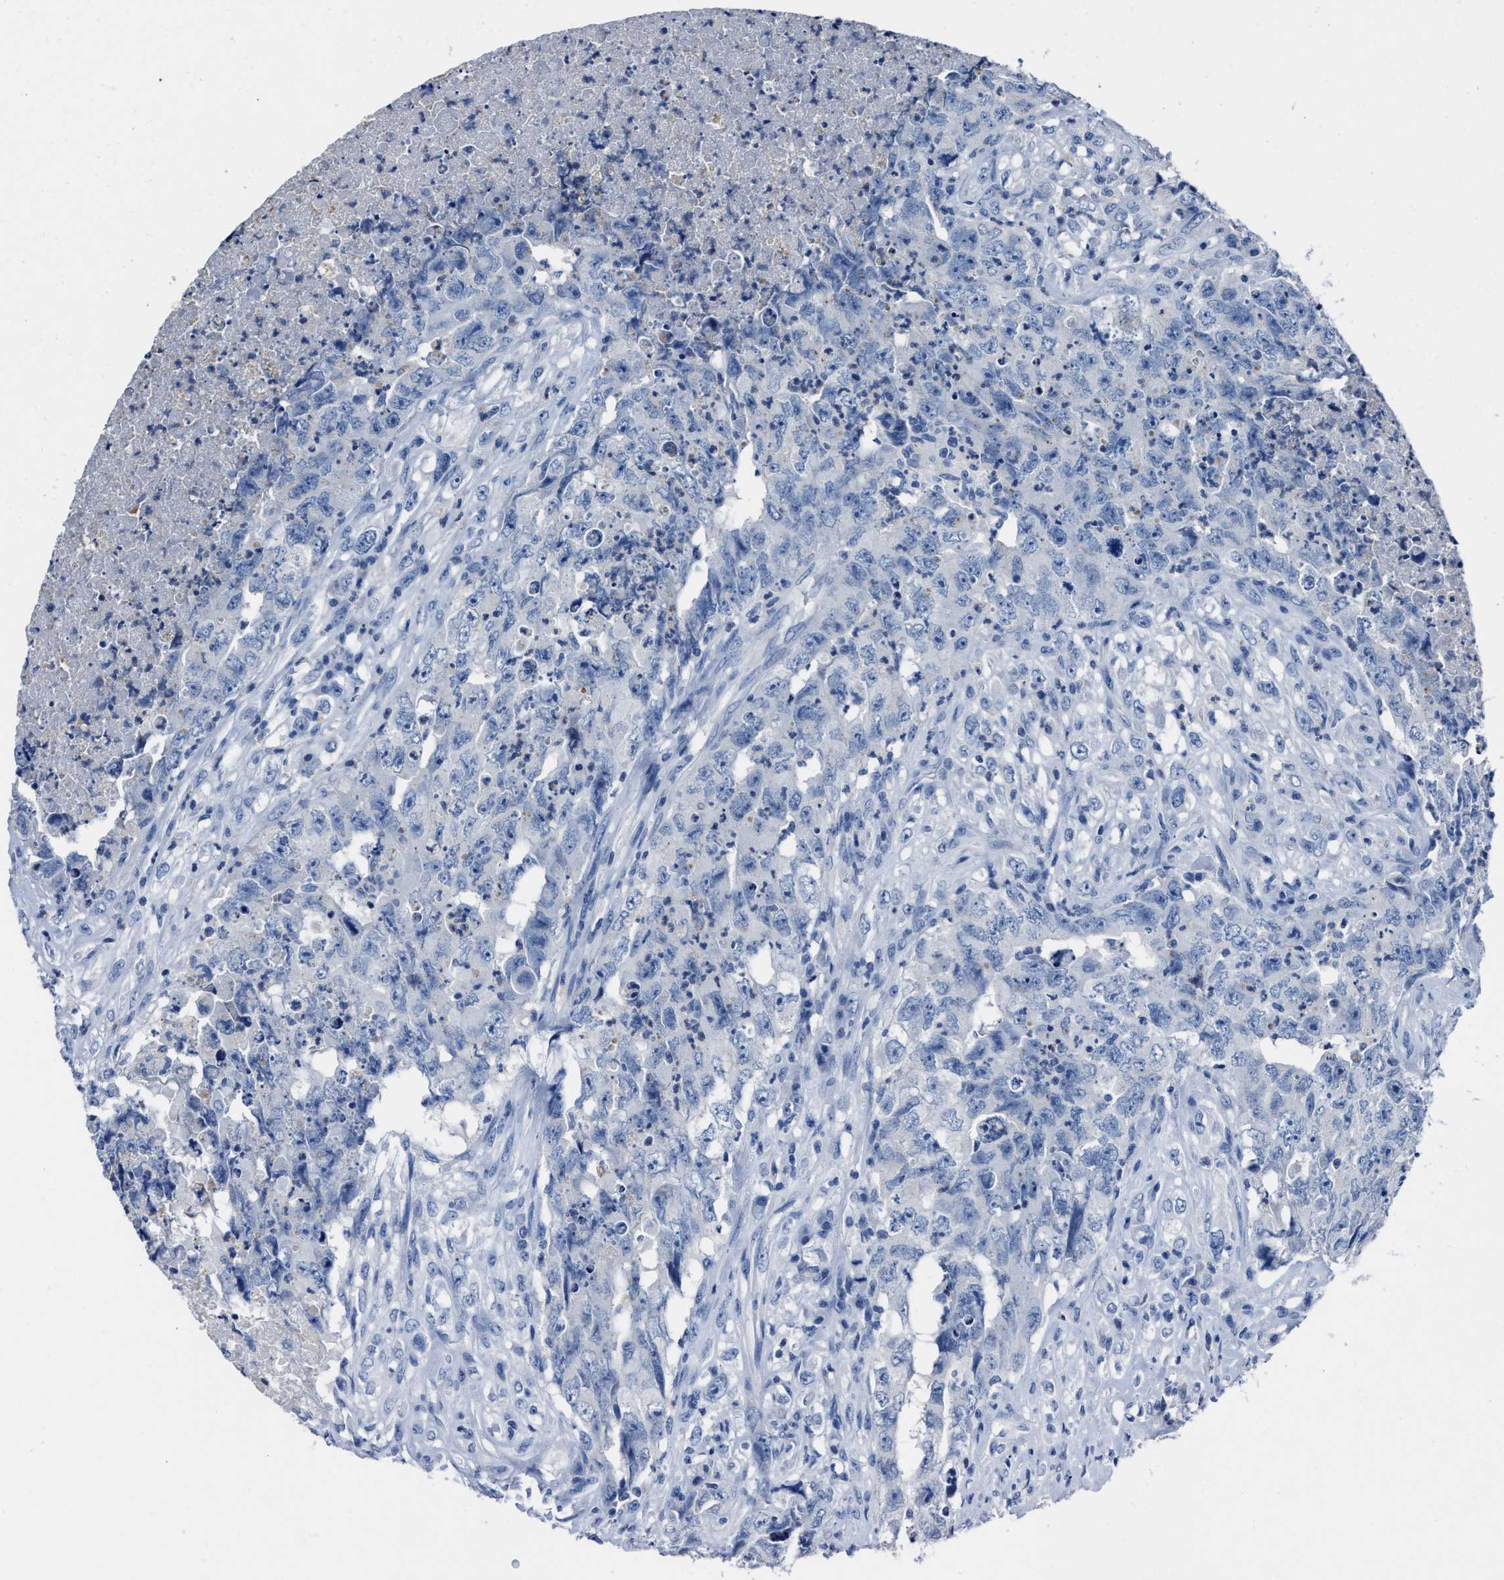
{"staining": {"intensity": "negative", "quantity": "none", "location": "none"}, "tissue": "testis cancer", "cell_type": "Tumor cells", "image_type": "cancer", "snomed": [{"axis": "morphology", "description": "Carcinoma, Embryonal, NOS"}, {"axis": "topography", "description": "Testis"}], "caption": "DAB immunohistochemical staining of testis cancer (embryonal carcinoma) shows no significant positivity in tumor cells. (Immunohistochemistry, brightfield microscopy, high magnification).", "gene": "CEACAM5", "patient": {"sex": "male", "age": 32}}